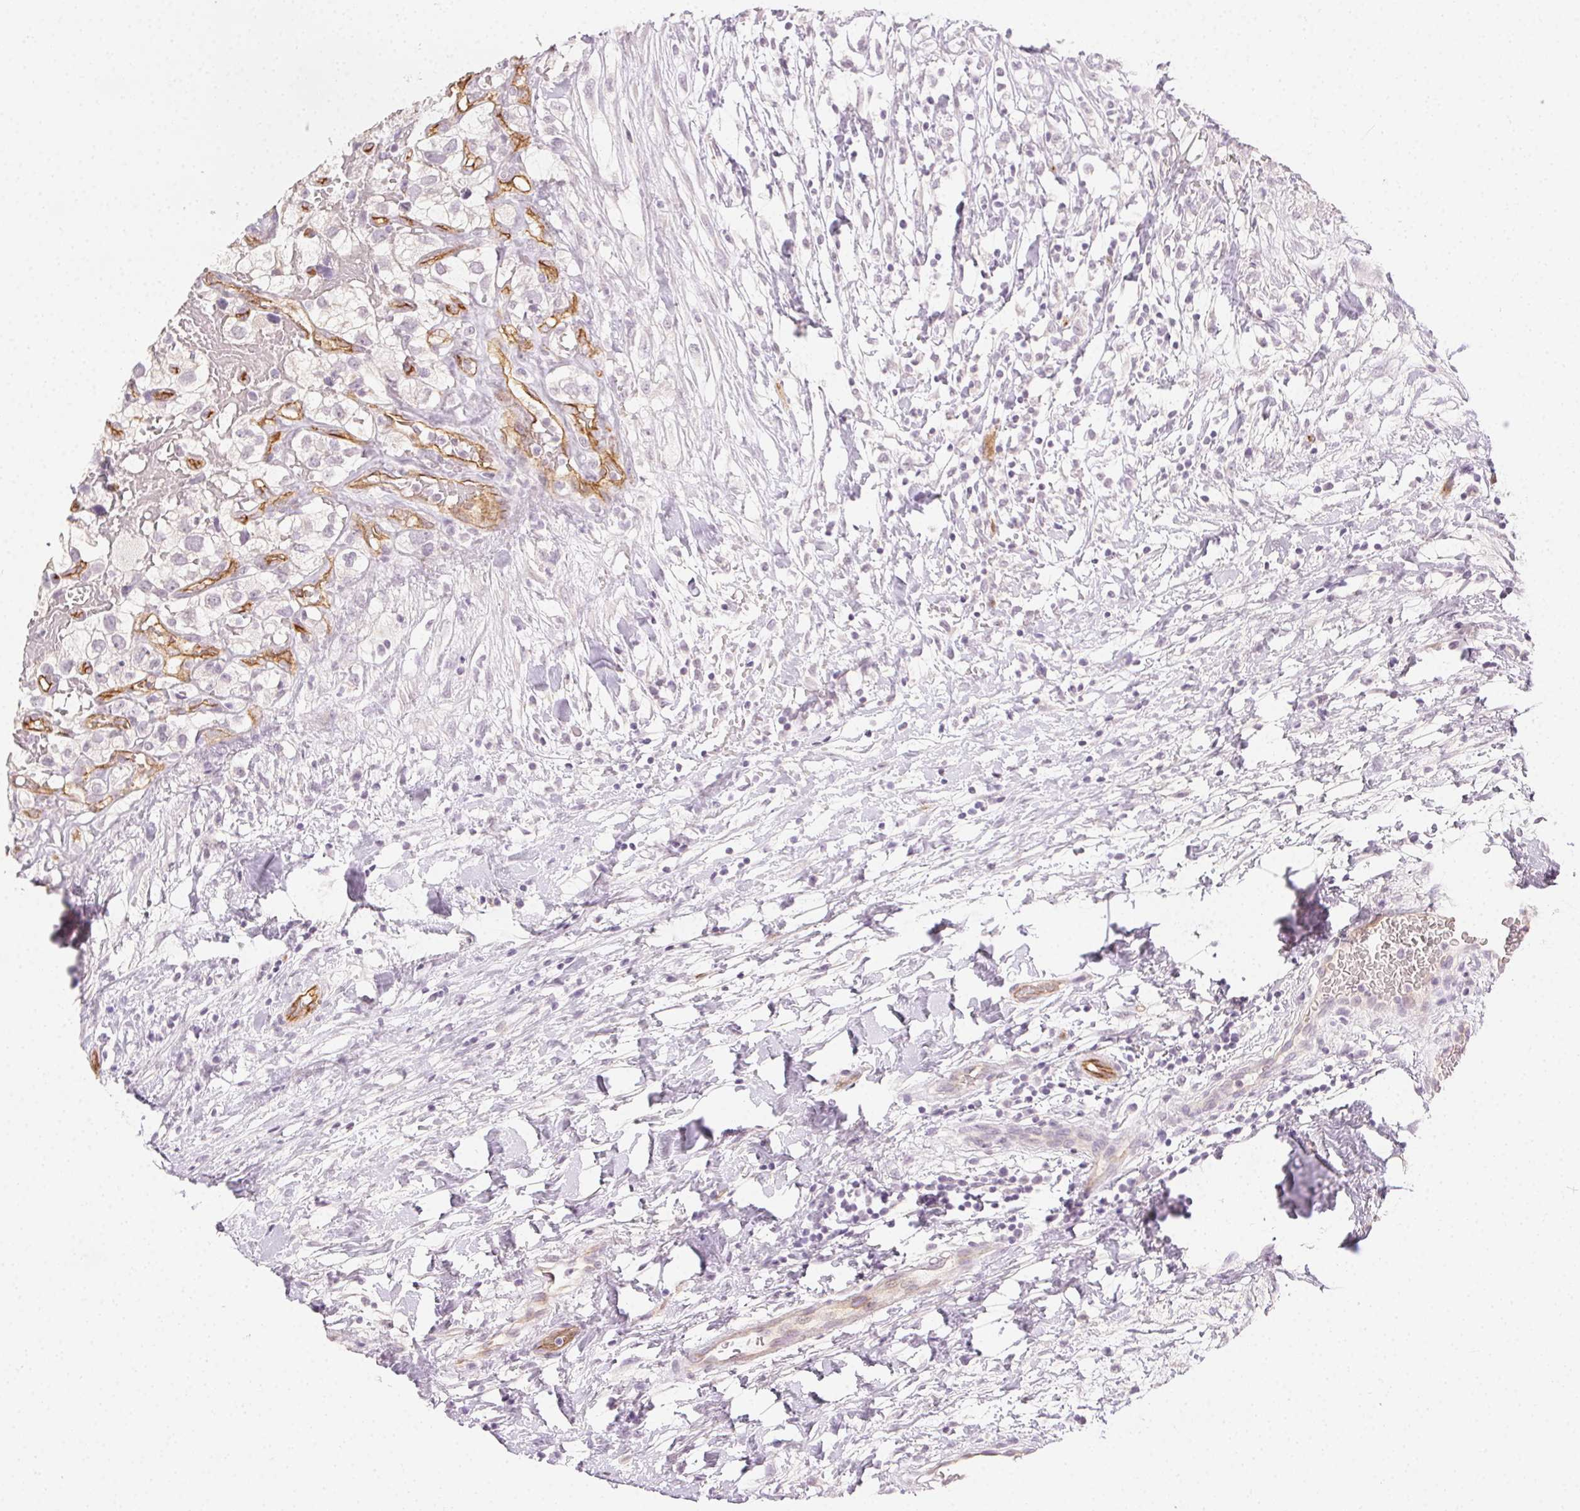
{"staining": {"intensity": "negative", "quantity": "none", "location": "none"}, "tissue": "renal cancer", "cell_type": "Tumor cells", "image_type": "cancer", "snomed": [{"axis": "morphology", "description": "Adenocarcinoma, NOS"}, {"axis": "topography", "description": "Kidney"}], "caption": "An IHC image of renal adenocarcinoma is shown. There is no staining in tumor cells of renal adenocarcinoma. (DAB IHC visualized using brightfield microscopy, high magnification).", "gene": "PODXL", "patient": {"sex": "male", "age": 59}}